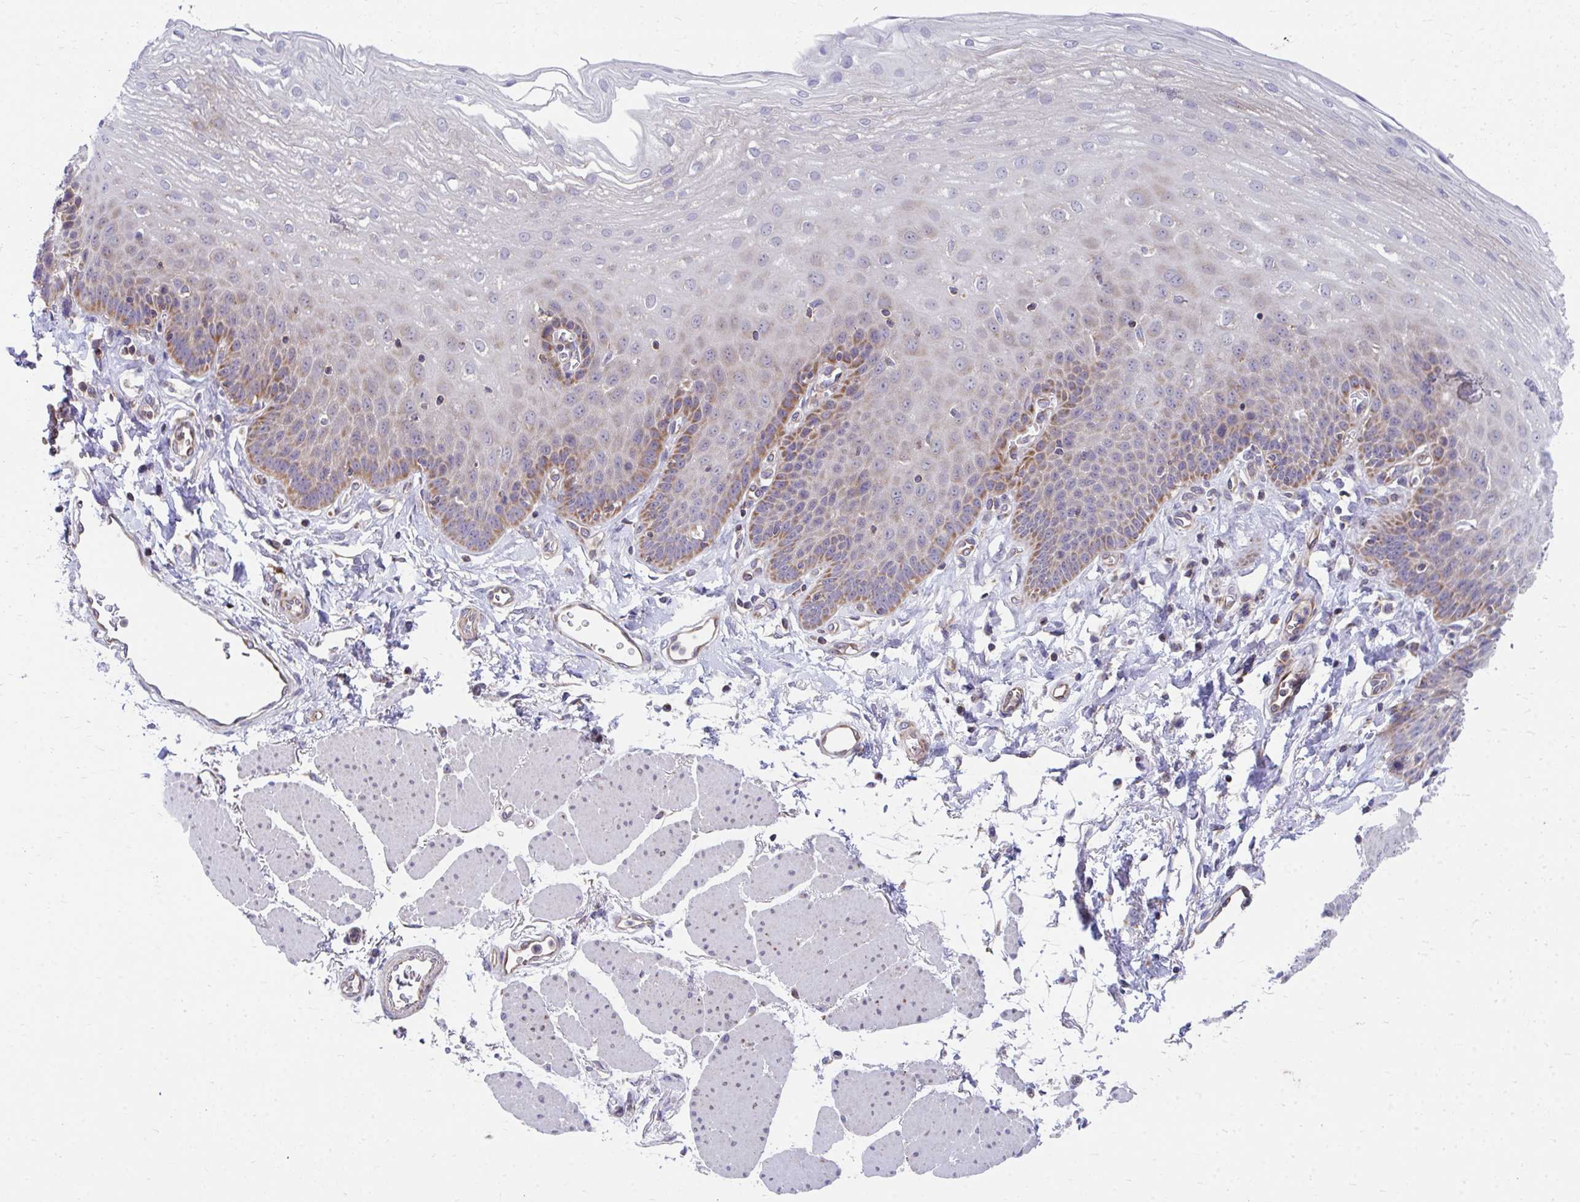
{"staining": {"intensity": "moderate", "quantity": "<25%", "location": "cytoplasmic/membranous"}, "tissue": "esophagus", "cell_type": "Squamous epithelial cells", "image_type": "normal", "snomed": [{"axis": "morphology", "description": "Normal tissue, NOS"}, {"axis": "topography", "description": "Esophagus"}], "caption": "Esophagus stained with immunohistochemistry (IHC) shows moderate cytoplasmic/membranous staining in approximately <25% of squamous epithelial cells. (DAB IHC, brown staining for protein, blue staining for nuclei).", "gene": "FHIP1B", "patient": {"sex": "female", "age": 81}}